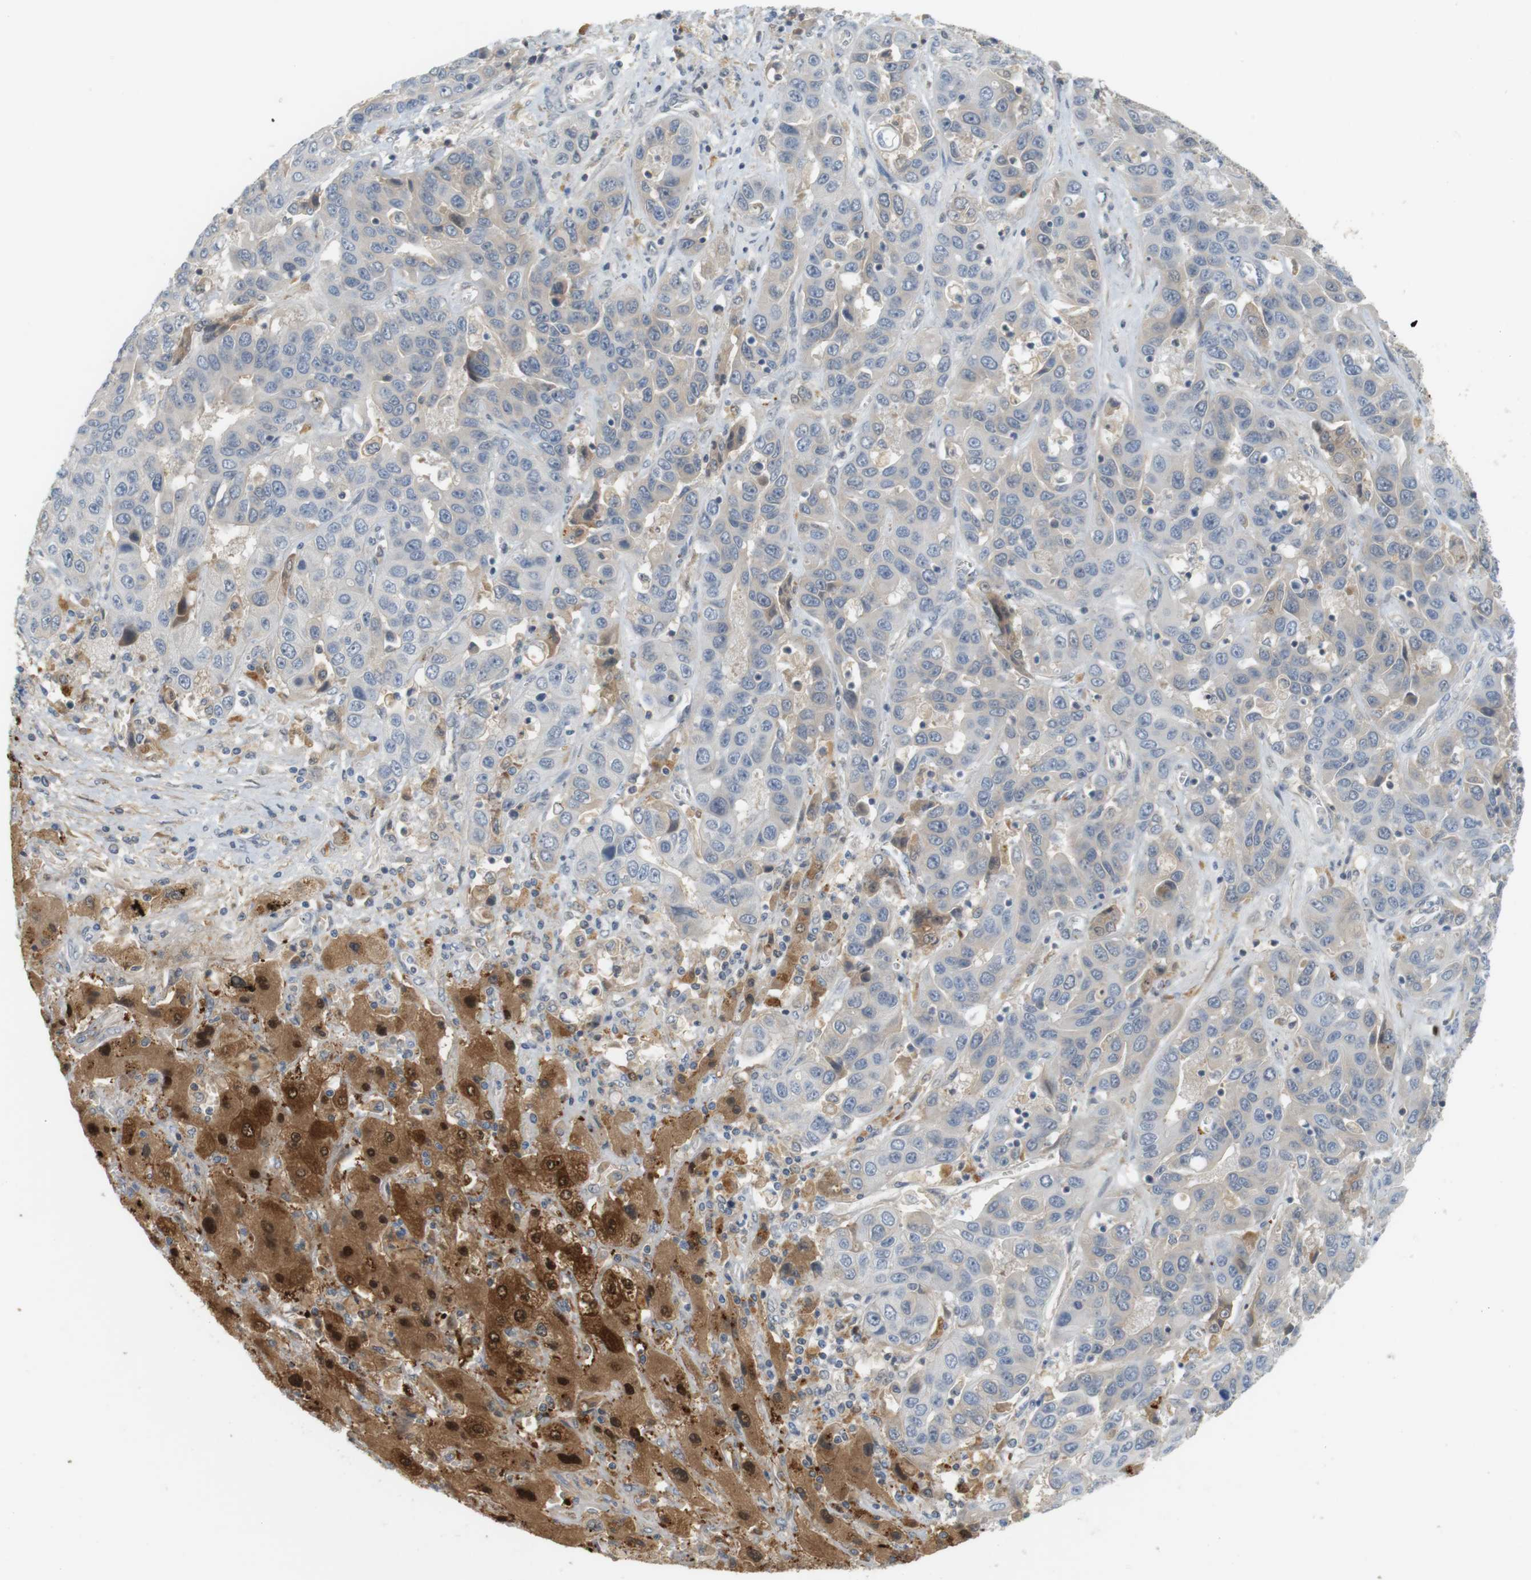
{"staining": {"intensity": "weak", "quantity": "<25%", "location": "cytoplasmic/membranous"}, "tissue": "liver cancer", "cell_type": "Tumor cells", "image_type": "cancer", "snomed": [{"axis": "morphology", "description": "Cholangiocarcinoma"}, {"axis": "topography", "description": "Liver"}], "caption": "DAB immunohistochemical staining of human liver cancer (cholangiocarcinoma) displays no significant expression in tumor cells.", "gene": "CREB3L2", "patient": {"sex": "female", "age": 52}}